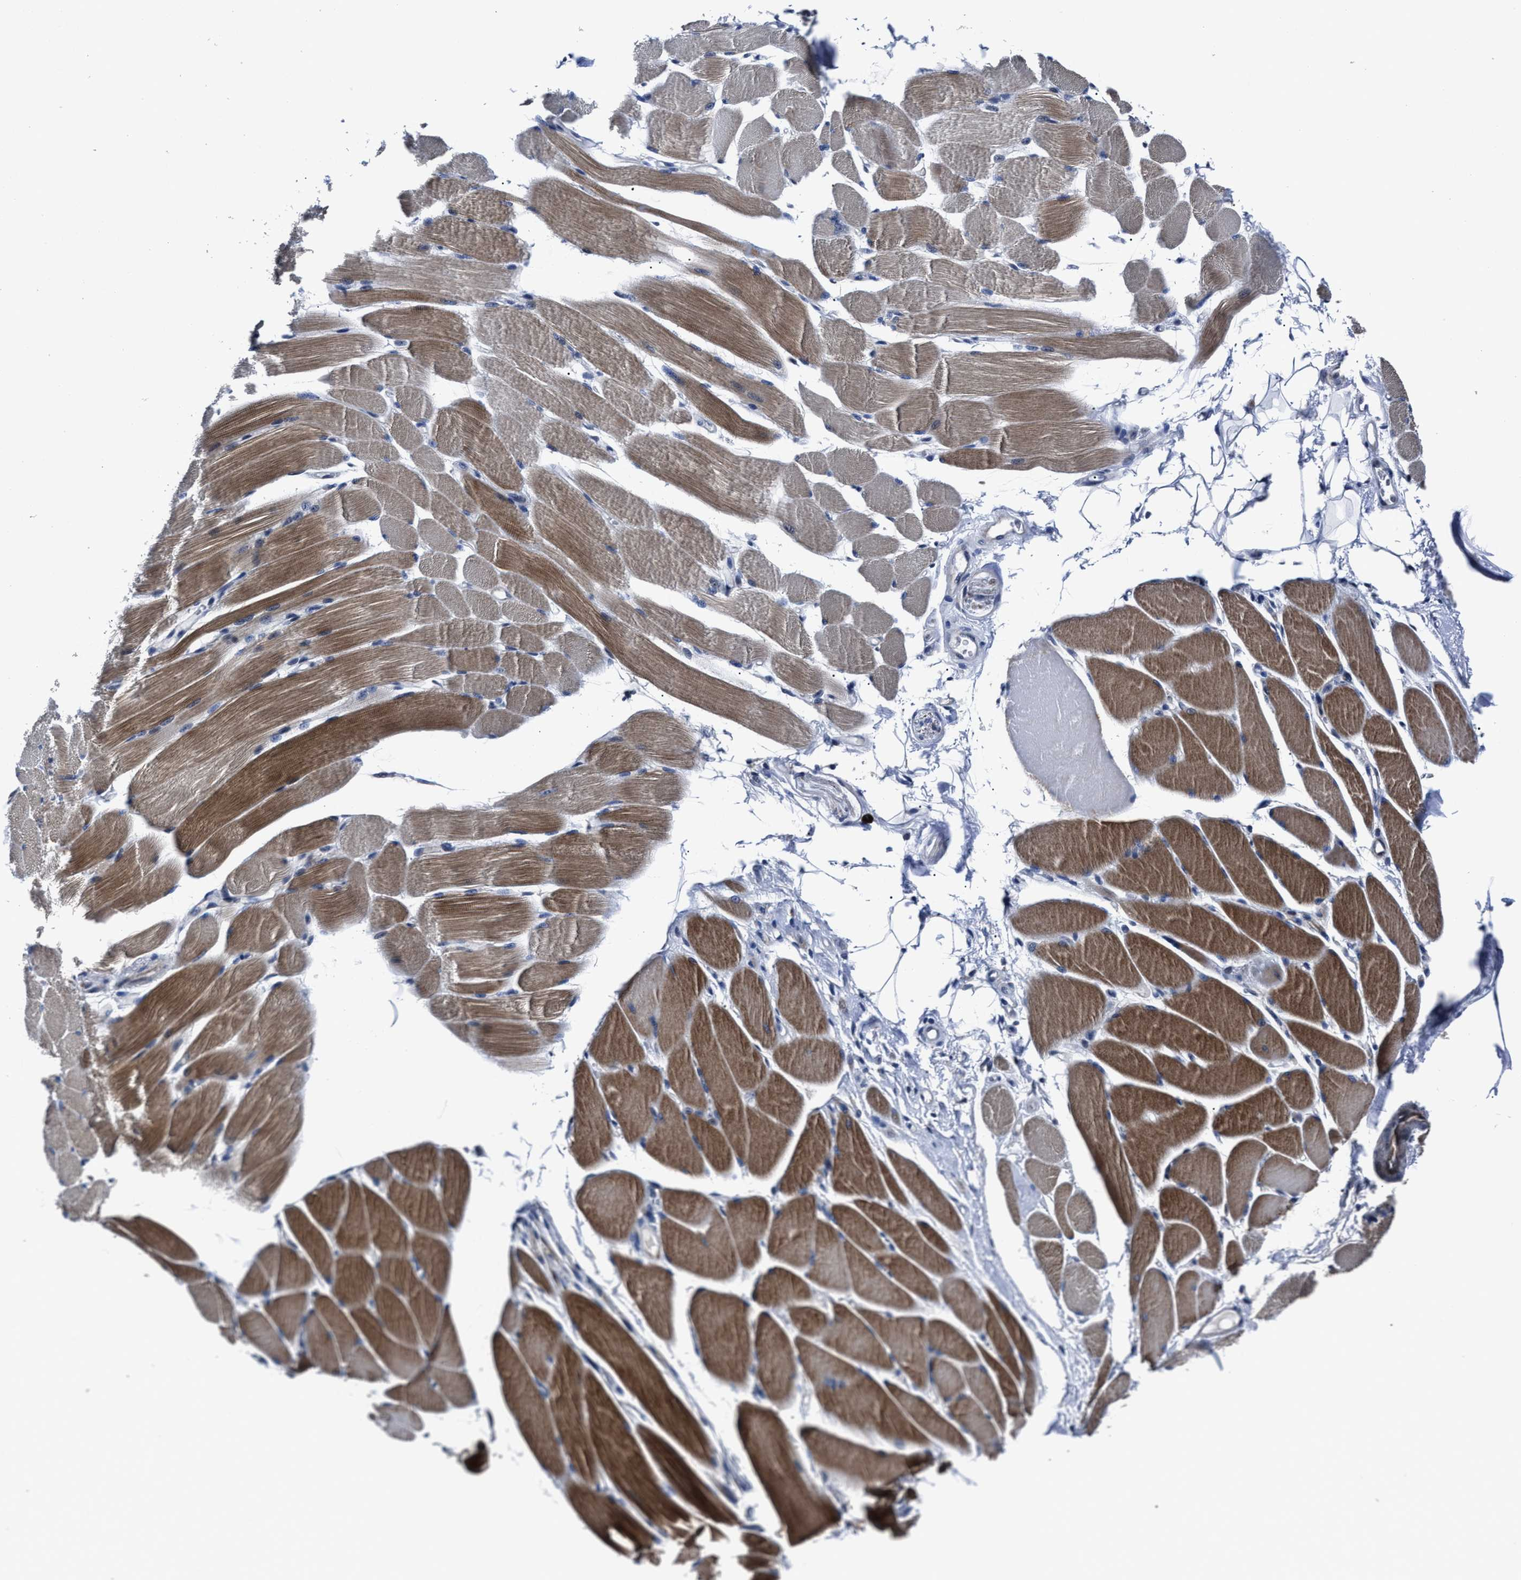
{"staining": {"intensity": "strong", "quantity": "25%-75%", "location": "cytoplasmic/membranous"}, "tissue": "skeletal muscle", "cell_type": "Myocytes", "image_type": "normal", "snomed": [{"axis": "morphology", "description": "Normal tissue, NOS"}, {"axis": "topography", "description": "Skeletal muscle"}, {"axis": "topography", "description": "Peripheral nerve tissue"}], "caption": "Skeletal muscle stained with a brown dye exhibits strong cytoplasmic/membranous positive expression in about 25%-75% of myocytes.", "gene": "RSBN1L", "patient": {"sex": "female", "age": 84}}